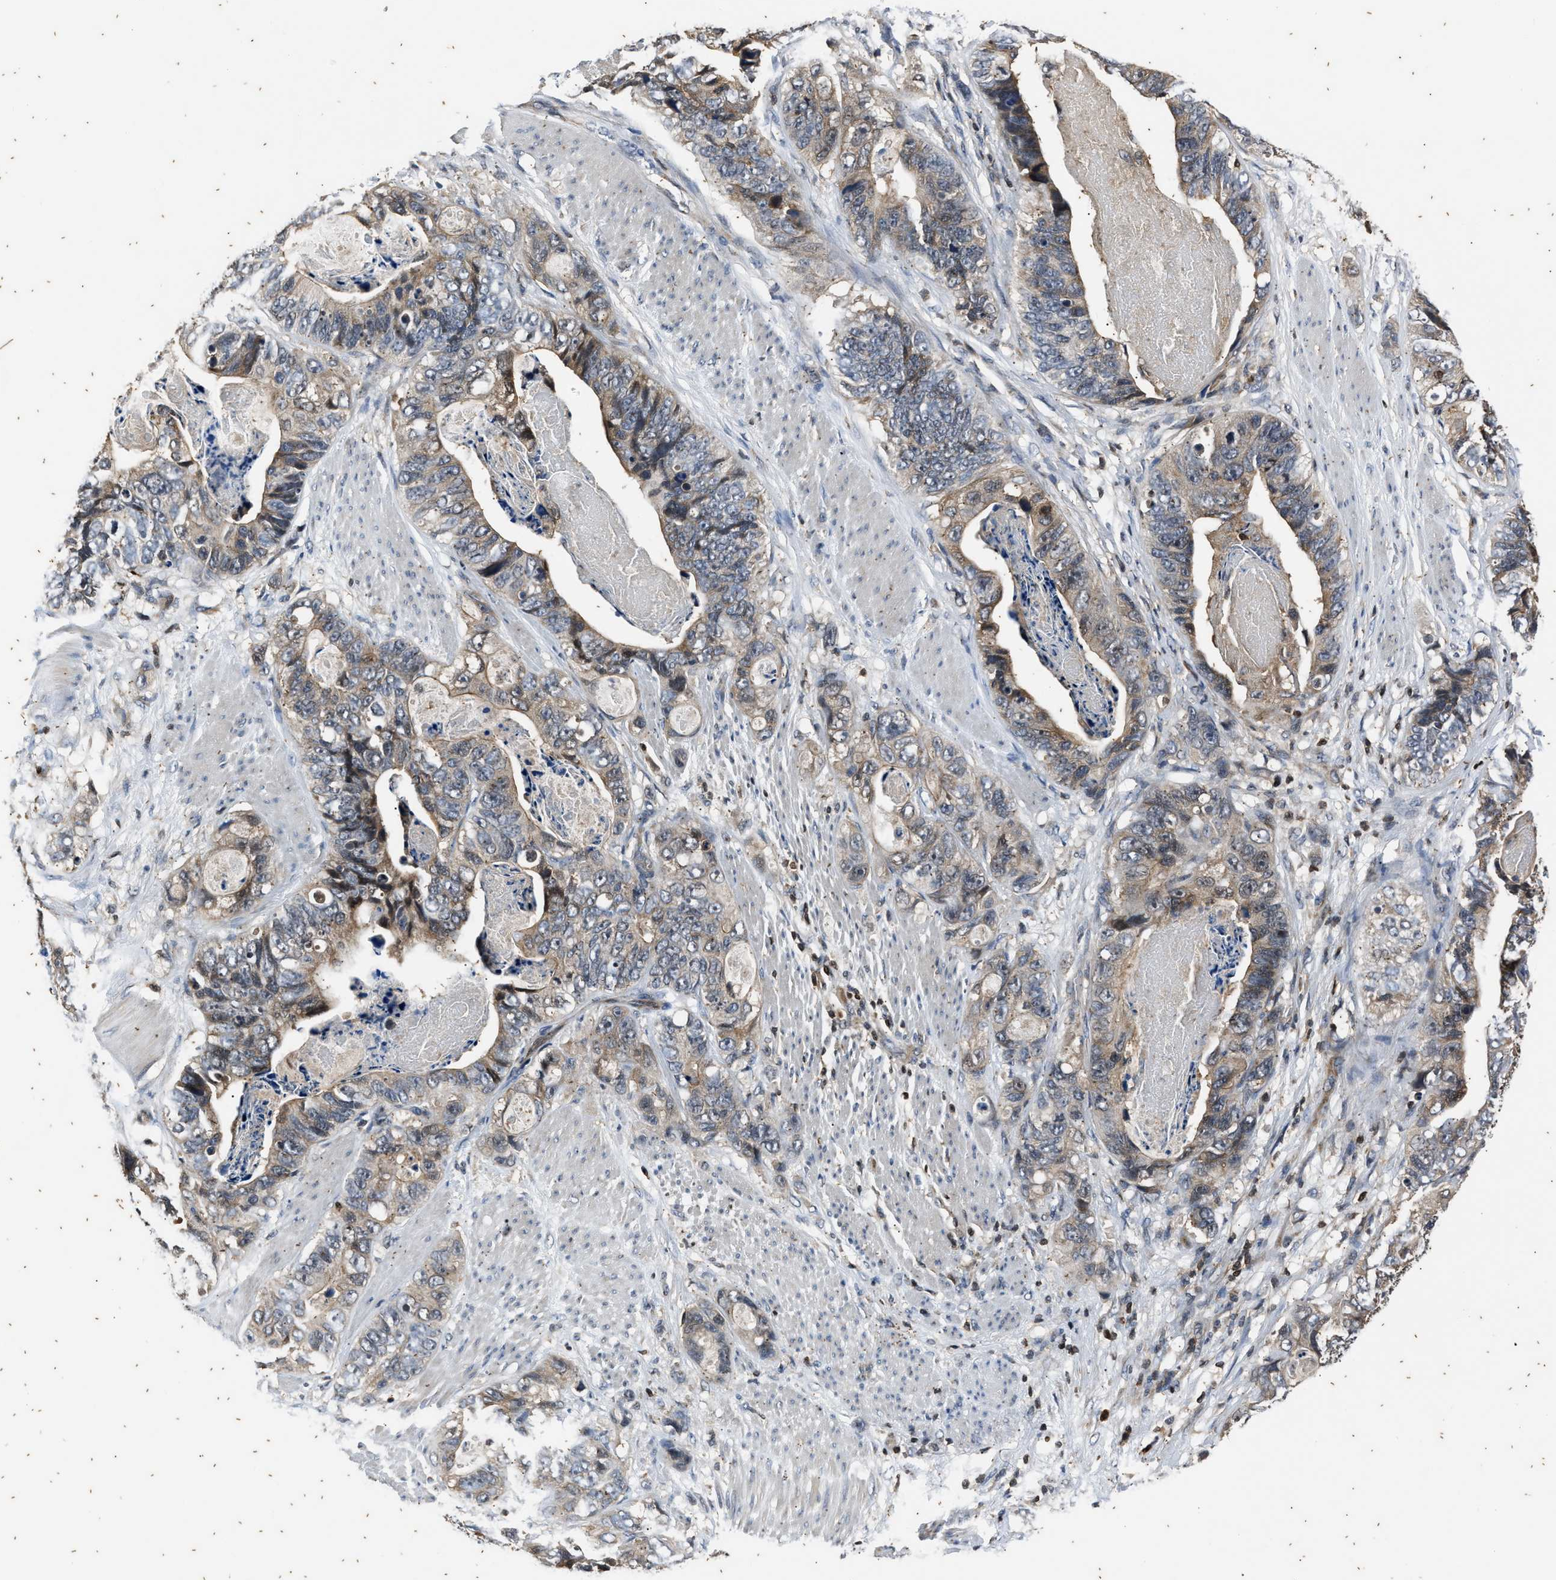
{"staining": {"intensity": "weak", "quantity": ">75%", "location": "cytoplasmic/membranous"}, "tissue": "stomach cancer", "cell_type": "Tumor cells", "image_type": "cancer", "snomed": [{"axis": "morphology", "description": "Adenocarcinoma, NOS"}, {"axis": "topography", "description": "Stomach"}], "caption": "Immunohistochemistry (IHC) of human adenocarcinoma (stomach) exhibits low levels of weak cytoplasmic/membranous staining in about >75% of tumor cells. Nuclei are stained in blue.", "gene": "PTPN7", "patient": {"sex": "female", "age": 89}}